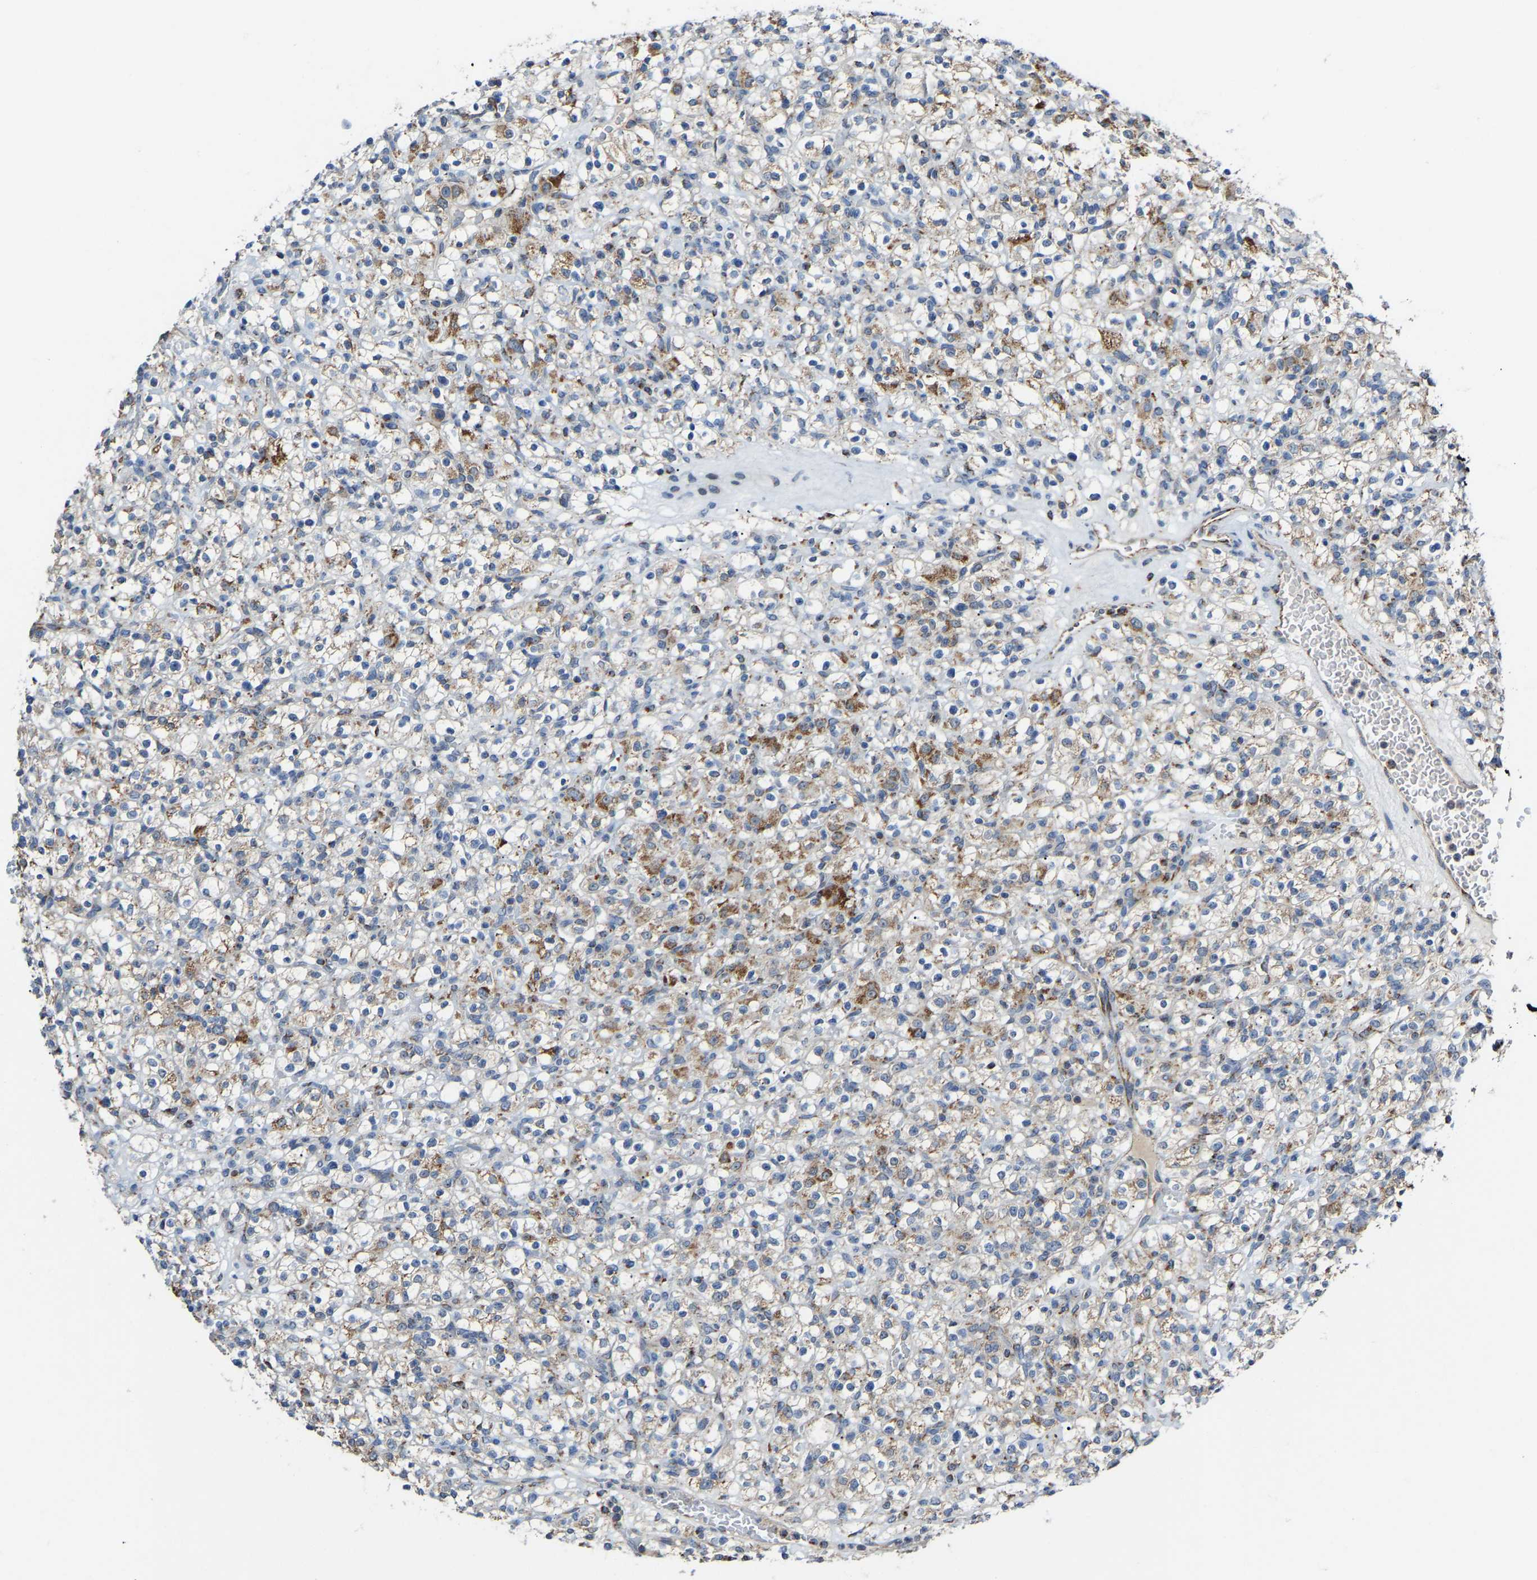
{"staining": {"intensity": "moderate", "quantity": "25%-75%", "location": "cytoplasmic/membranous"}, "tissue": "renal cancer", "cell_type": "Tumor cells", "image_type": "cancer", "snomed": [{"axis": "morphology", "description": "Normal tissue, NOS"}, {"axis": "morphology", "description": "Adenocarcinoma, NOS"}, {"axis": "topography", "description": "Kidney"}], "caption": "High-magnification brightfield microscopy of renal adenocarcinoma stained with DAB (3,3'-diaminobenzidine) (brown) and counterstained with hematoxylin (blue). tumor cells exhibit moderate cytoplasmic/membranous positivity is appreciated in about25%-75% of cells.", "gene": "CANT1", "patient": {"sex": "female", "age": 72}}